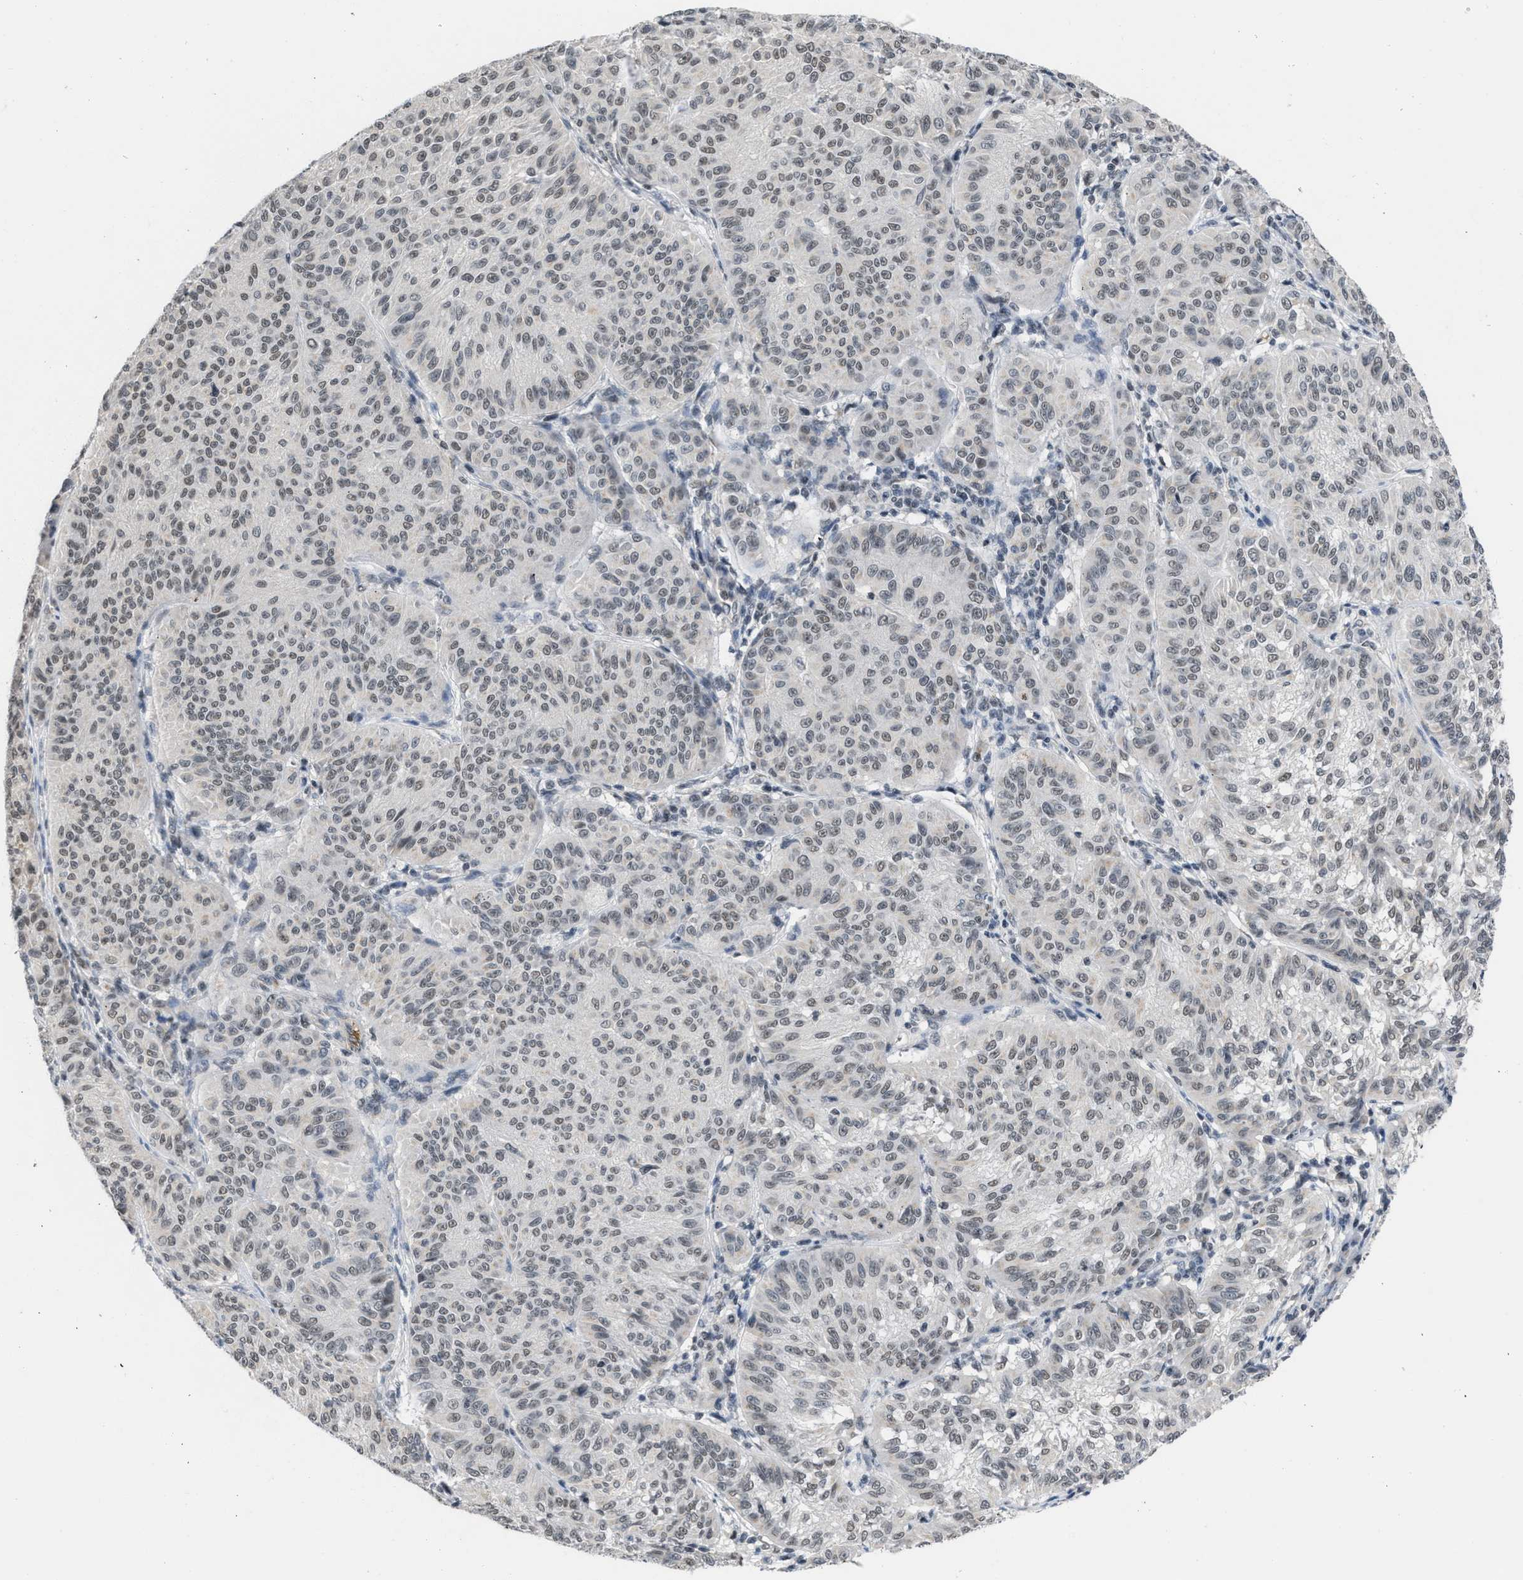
{"staining": {"intensity": "weak", "quantity": ">75%", "location": "nuclear"}, "tissue": "melanoma", "cell_type": "Tumor cells", "image_type": "cancer", "snomed": [{"axis": "morphology", "description": "Malignant melanoma, NOS"}, {"axis": "topography", "description": "Skin"}], "caption": "Immunohistochemistry (IHC) staining of melanoma, which exhibits low levels of weak nuclear positivity in about >75% of tumor cells indicating weak nuclear protein expression. The staining was performed using DAB (brown) for protein detection and nuclei were counterstained in hematoxylin (blue).", "gene": "TERF2IP", "patient": {"sex": "female", "age": 72}}